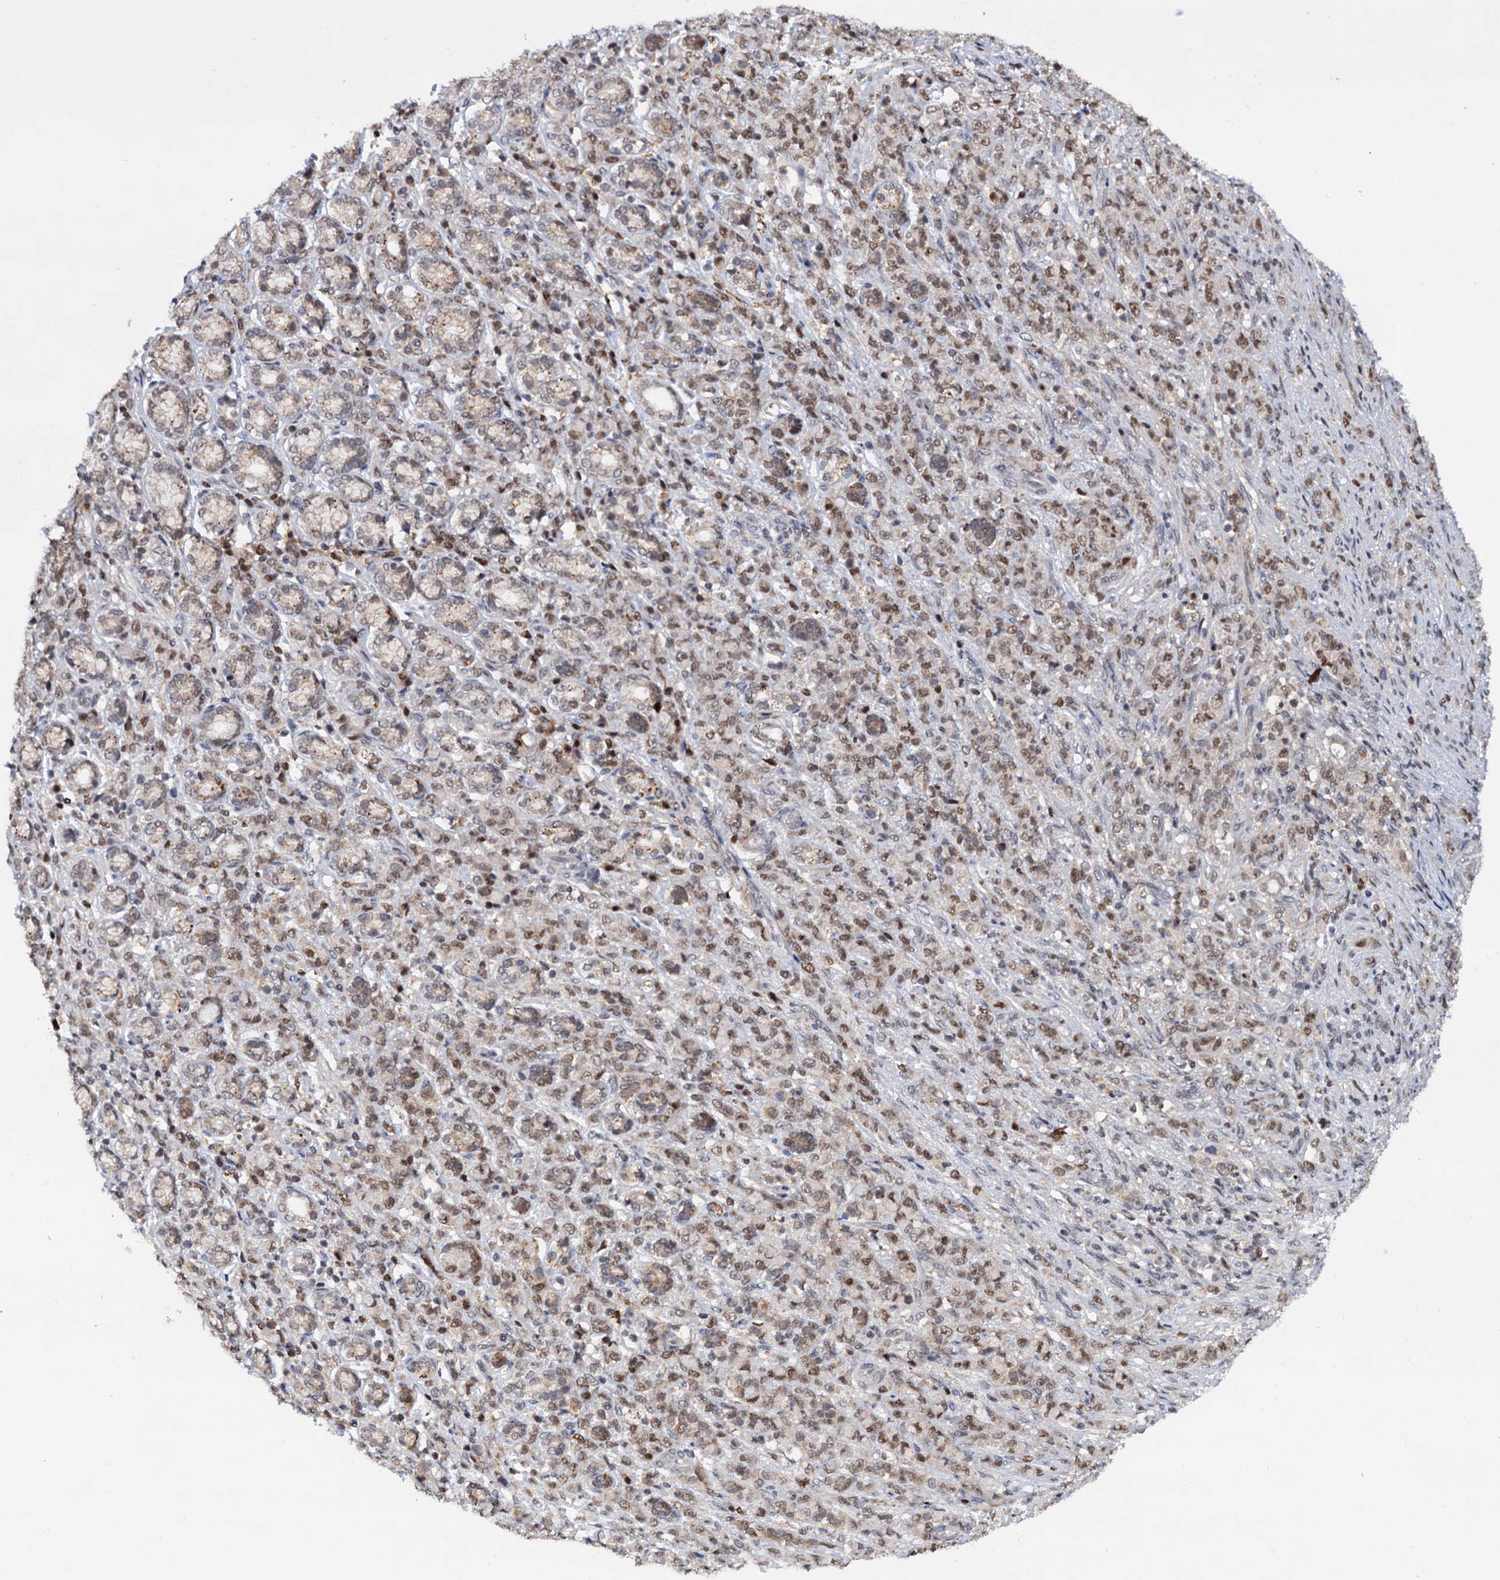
{"staining": {"intensity": "moderate", "quantity": ">75%", "location": "nuclear"}, "tissue": "stomach cancer", "cell_type": "Tumor cells", "image_type": "cancer", "snomed": [{"axis": "morphology", "description": "Adenocarcinoma, NOS"}, {"axis": "topography", "description": "Stomach"}], "caption": "Protein positivity by IHC exhibits moderate nuclear positivity in about >75% of tumor cells in stomach adenocarcinoma.", "gene": "RNASEH2B", "patient": {"sex": "female", "age": 79}}